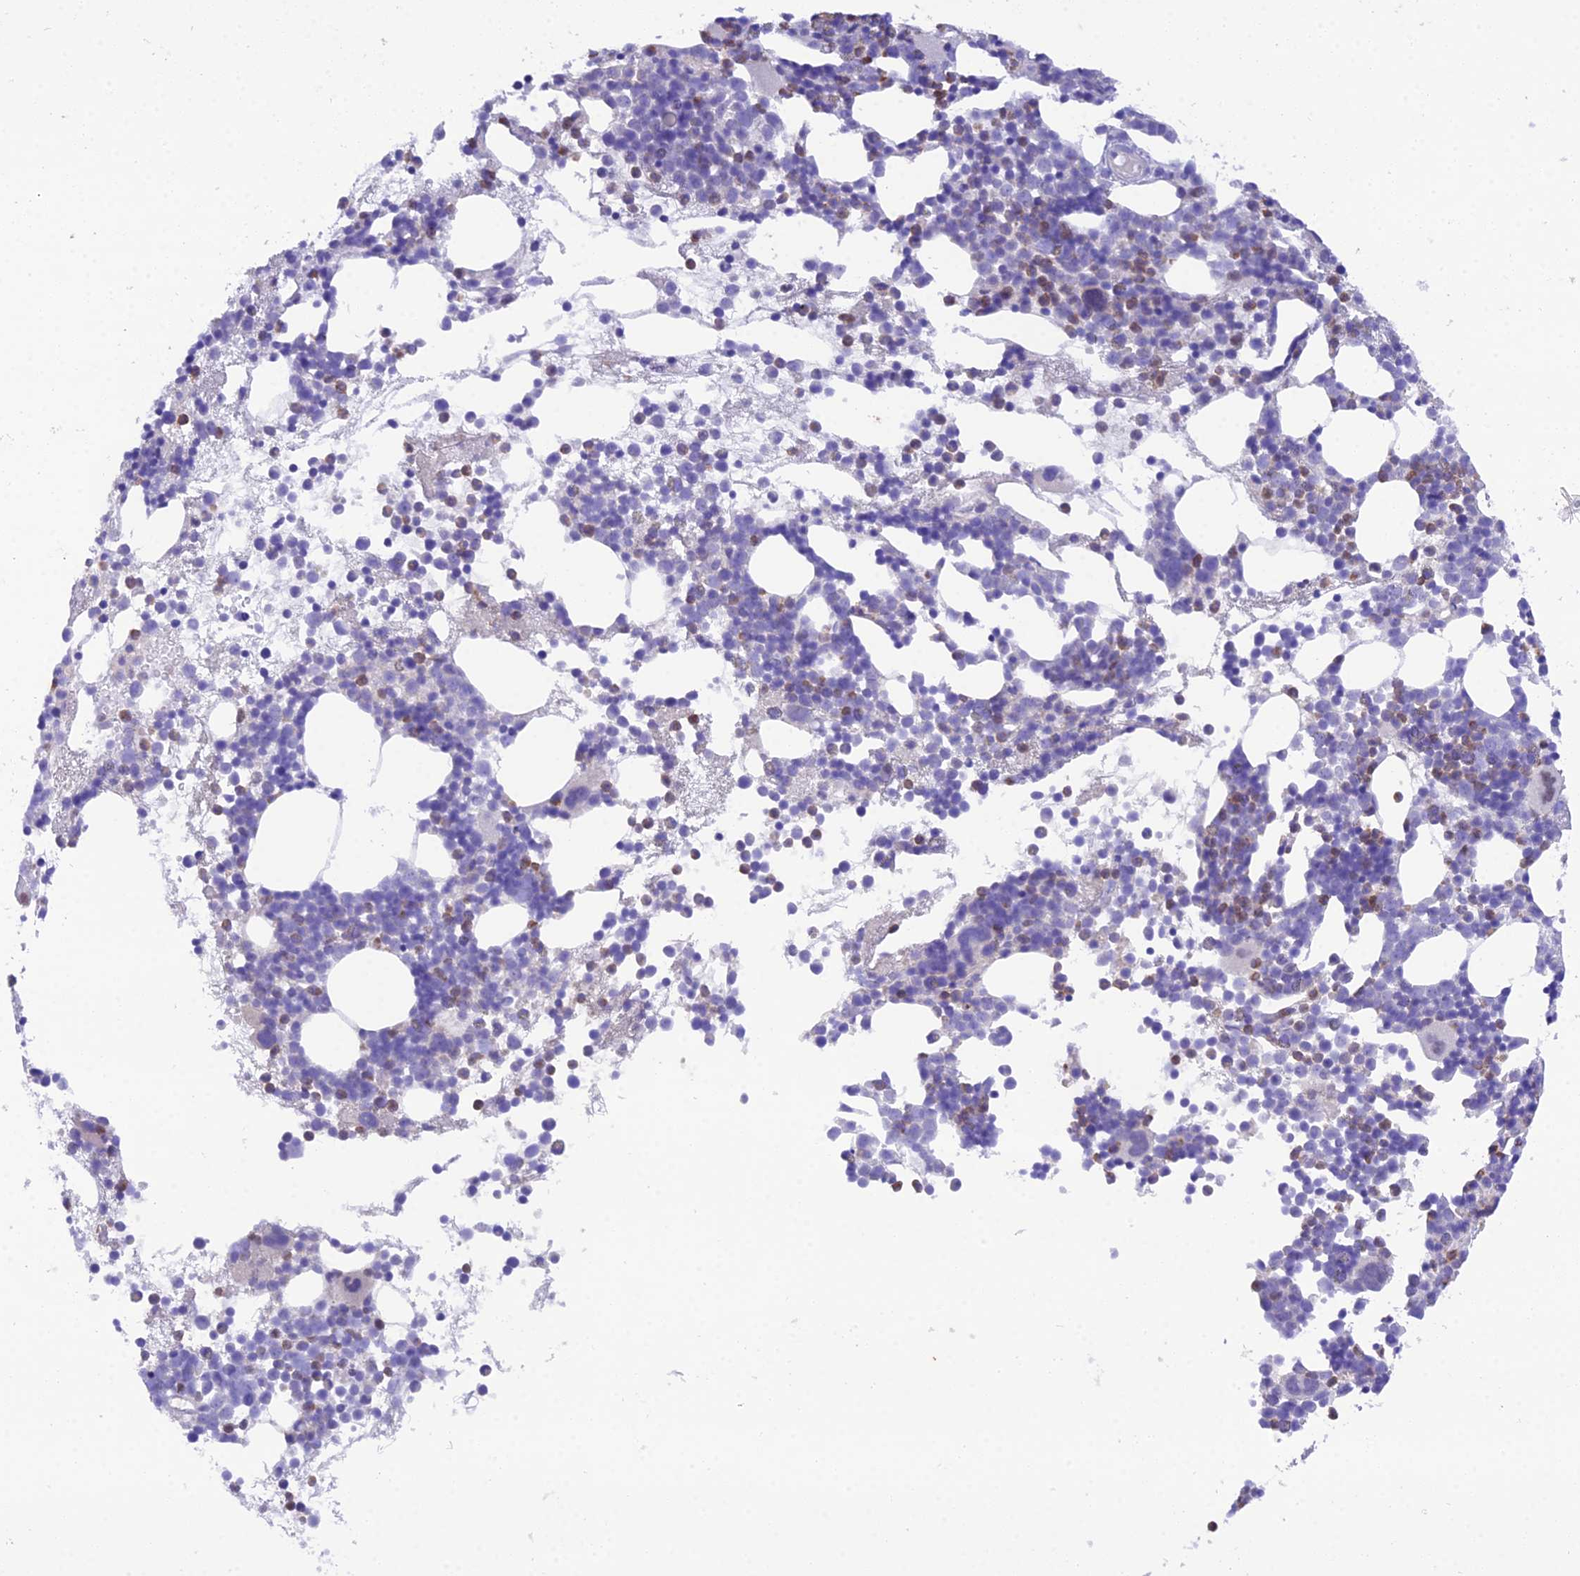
{"staining": {"intensity": "moderate", "quantity": "<25%", "location": "cytoplasmic/membranous"}, "tissue": "bone marrow", "cell_type": "Hematopoietic cells", "image_type": "normal", "snomed": [{"axis": "morphology", "description": "Normal tissue, NOS"}, {"axis": "topography", "description": "Bone marrow"}], "caption": "A brown stain labels moderate cytoplasmic/membranous positivity of a protein in hematopoietic cells of normal bone marrow.", "gene": "KIAA0408", "patient": {"sex": "female", "age": 57}}